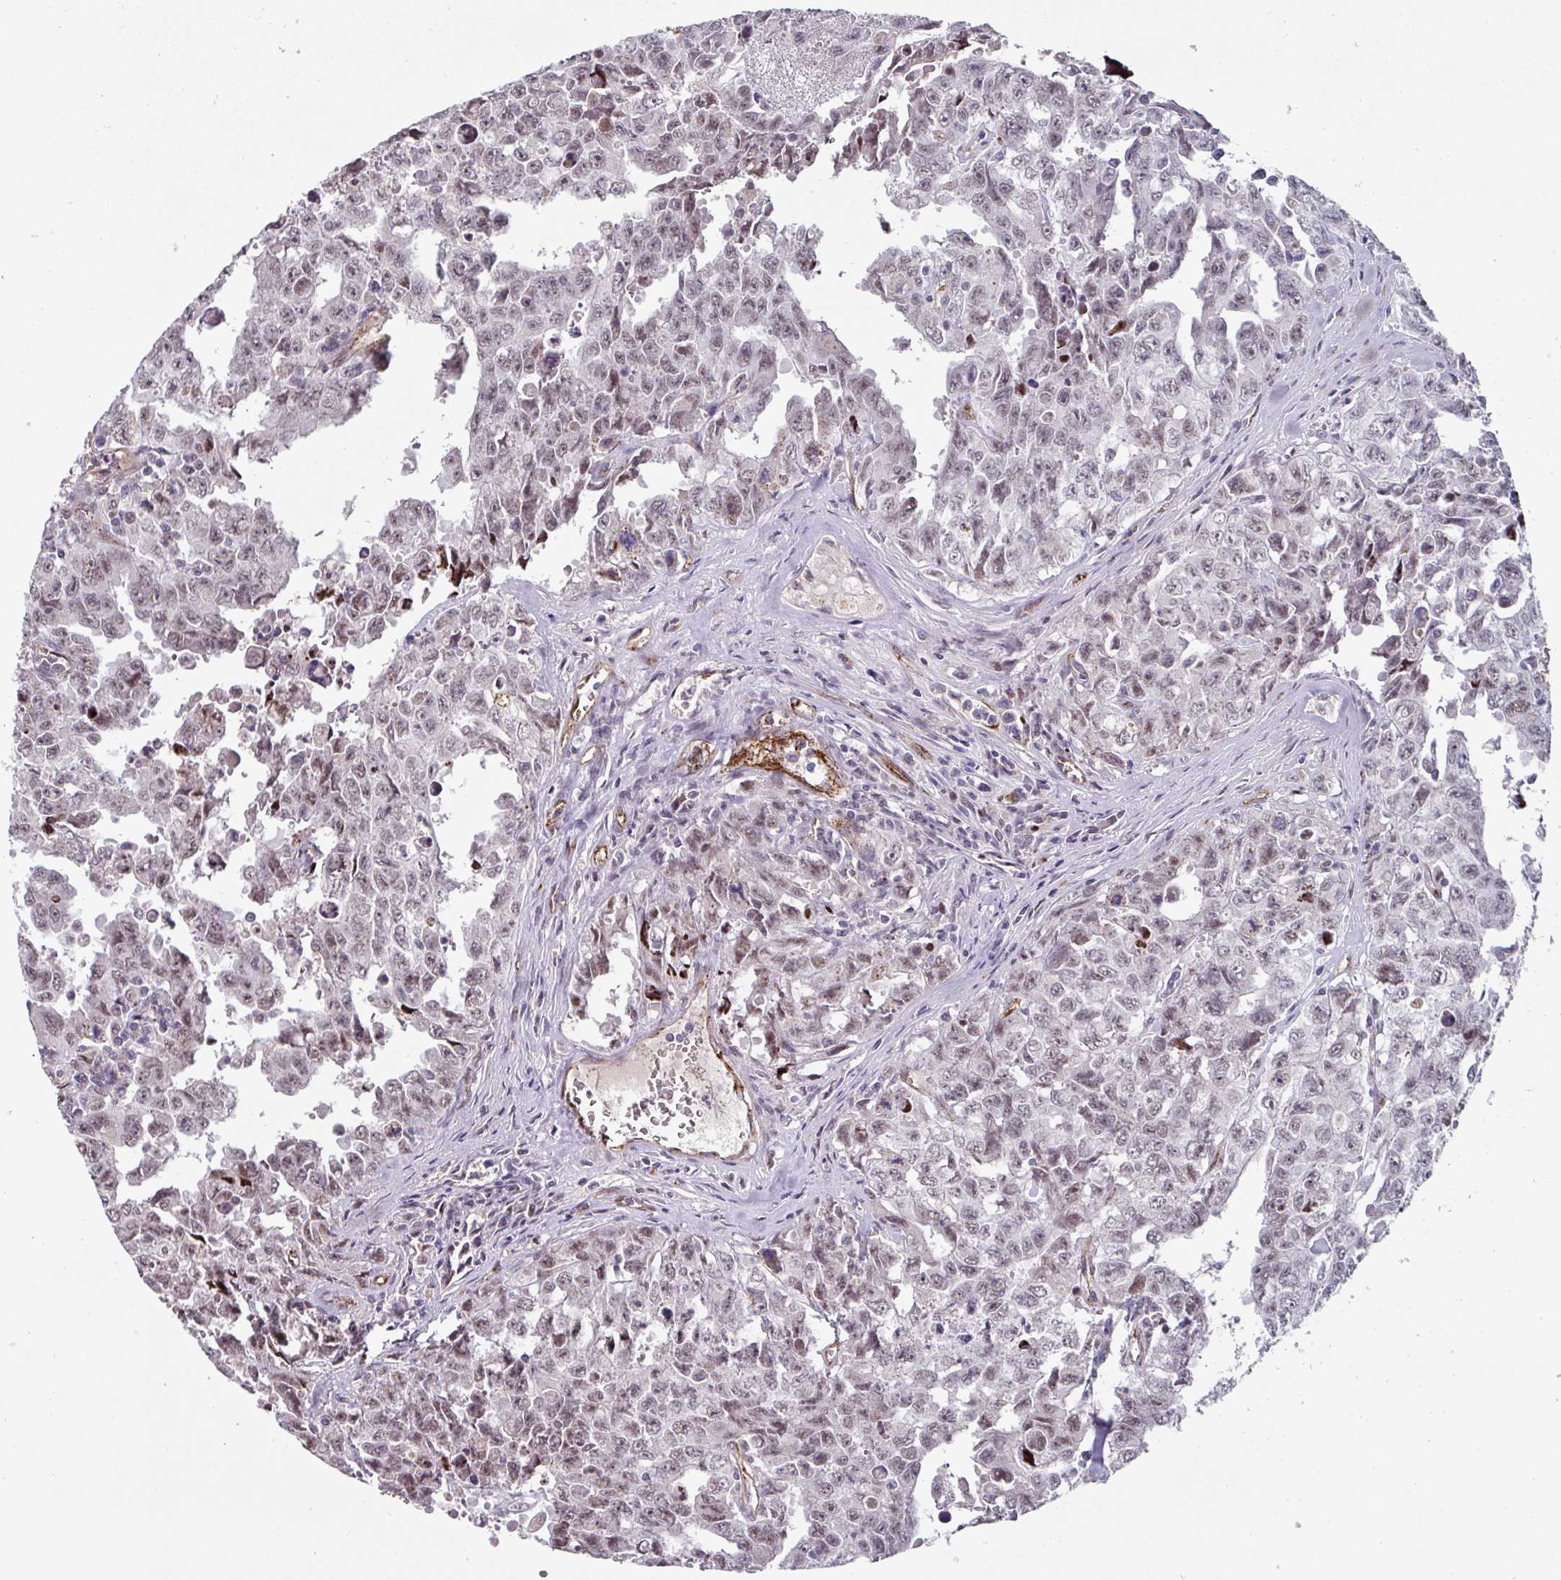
{"staining": {"intensity": "moderate", "quantity": "25%-75%", "location": "nuclear"}, "tissue": "testis cancer", "cell_type": "Tumor cells", "image_type": "cancer", "snomed": [{"axis": "morphology", "description": "Carcinoma, Embryonal, NOS"}, {"axis": "topography", "description": "Testis"}], "caption": "Human testis cancer (embryonal carcinoma) stained with a brown dye reveals moderate nuclear positive staining in about 25%-75% of tumor cells.", "gene": "SIDT2", "patient": {"sex": "male", "age": 24}}